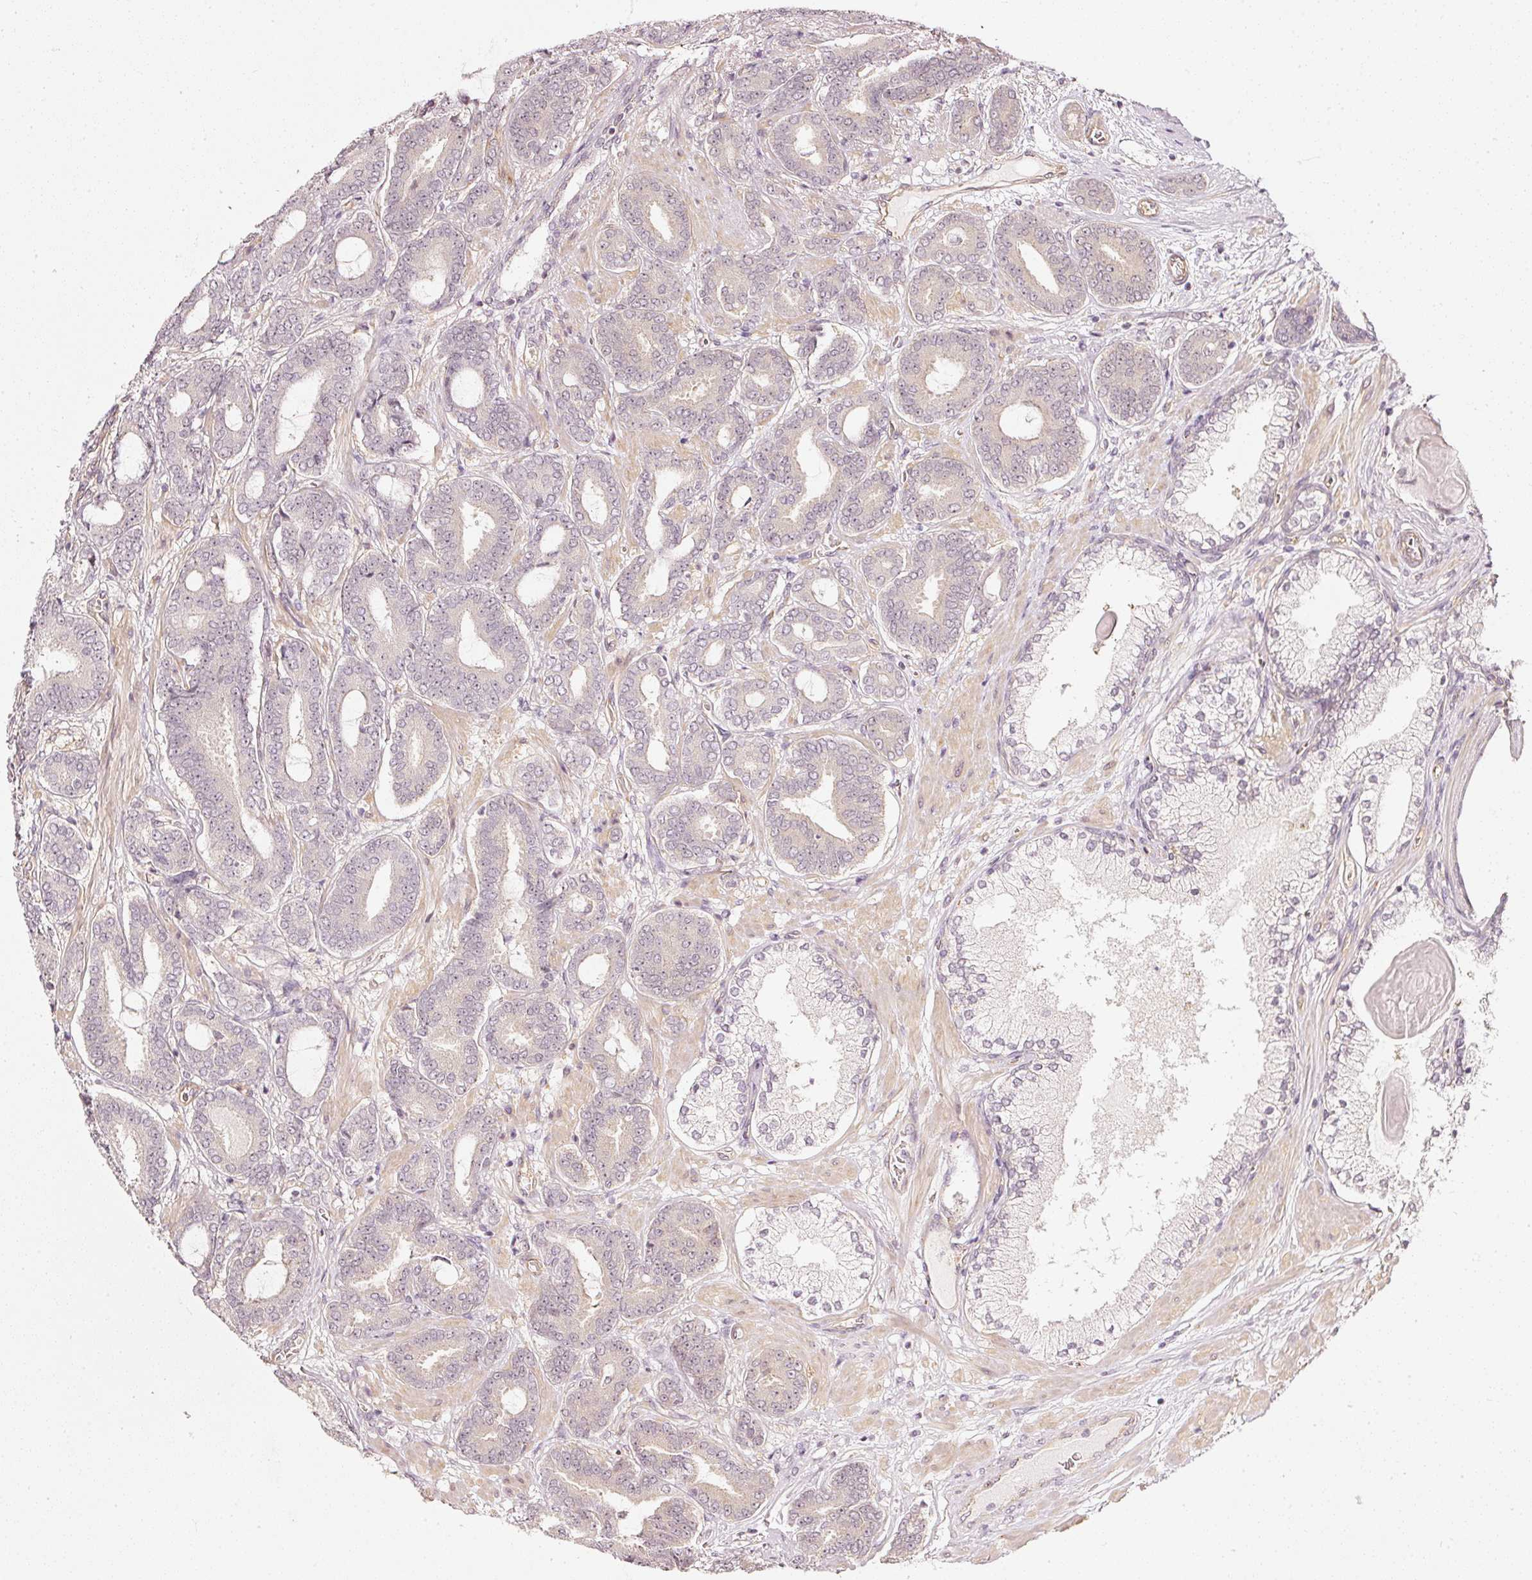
{"staining": {"intensity": "negative", "quantity": "none", "location": "none"}, "tissue": "prostate cancer", "cell_type": "Tumor cells", "image_type": "cancer", "snomed": [{"axis": "morphology", "description": "Adenocarcinoma, Low grade"}, {"axis": "topography", "description": "Prostate and seminal vesicle, NOS"}], "caption": "This image is of prostate low-grade adenocarcinoma stained with immunohistochemistry (IHC) to label a protein in brown with the nuclei are counter-stained blue. There is no staining in tumor cells. (Stains: DAB IHC with hematoxylin counter stain, Microscopy: brightfield microscopy at high magnification).", "gene": "DRD2", "patient": {"sex": "male", "age": 61}}